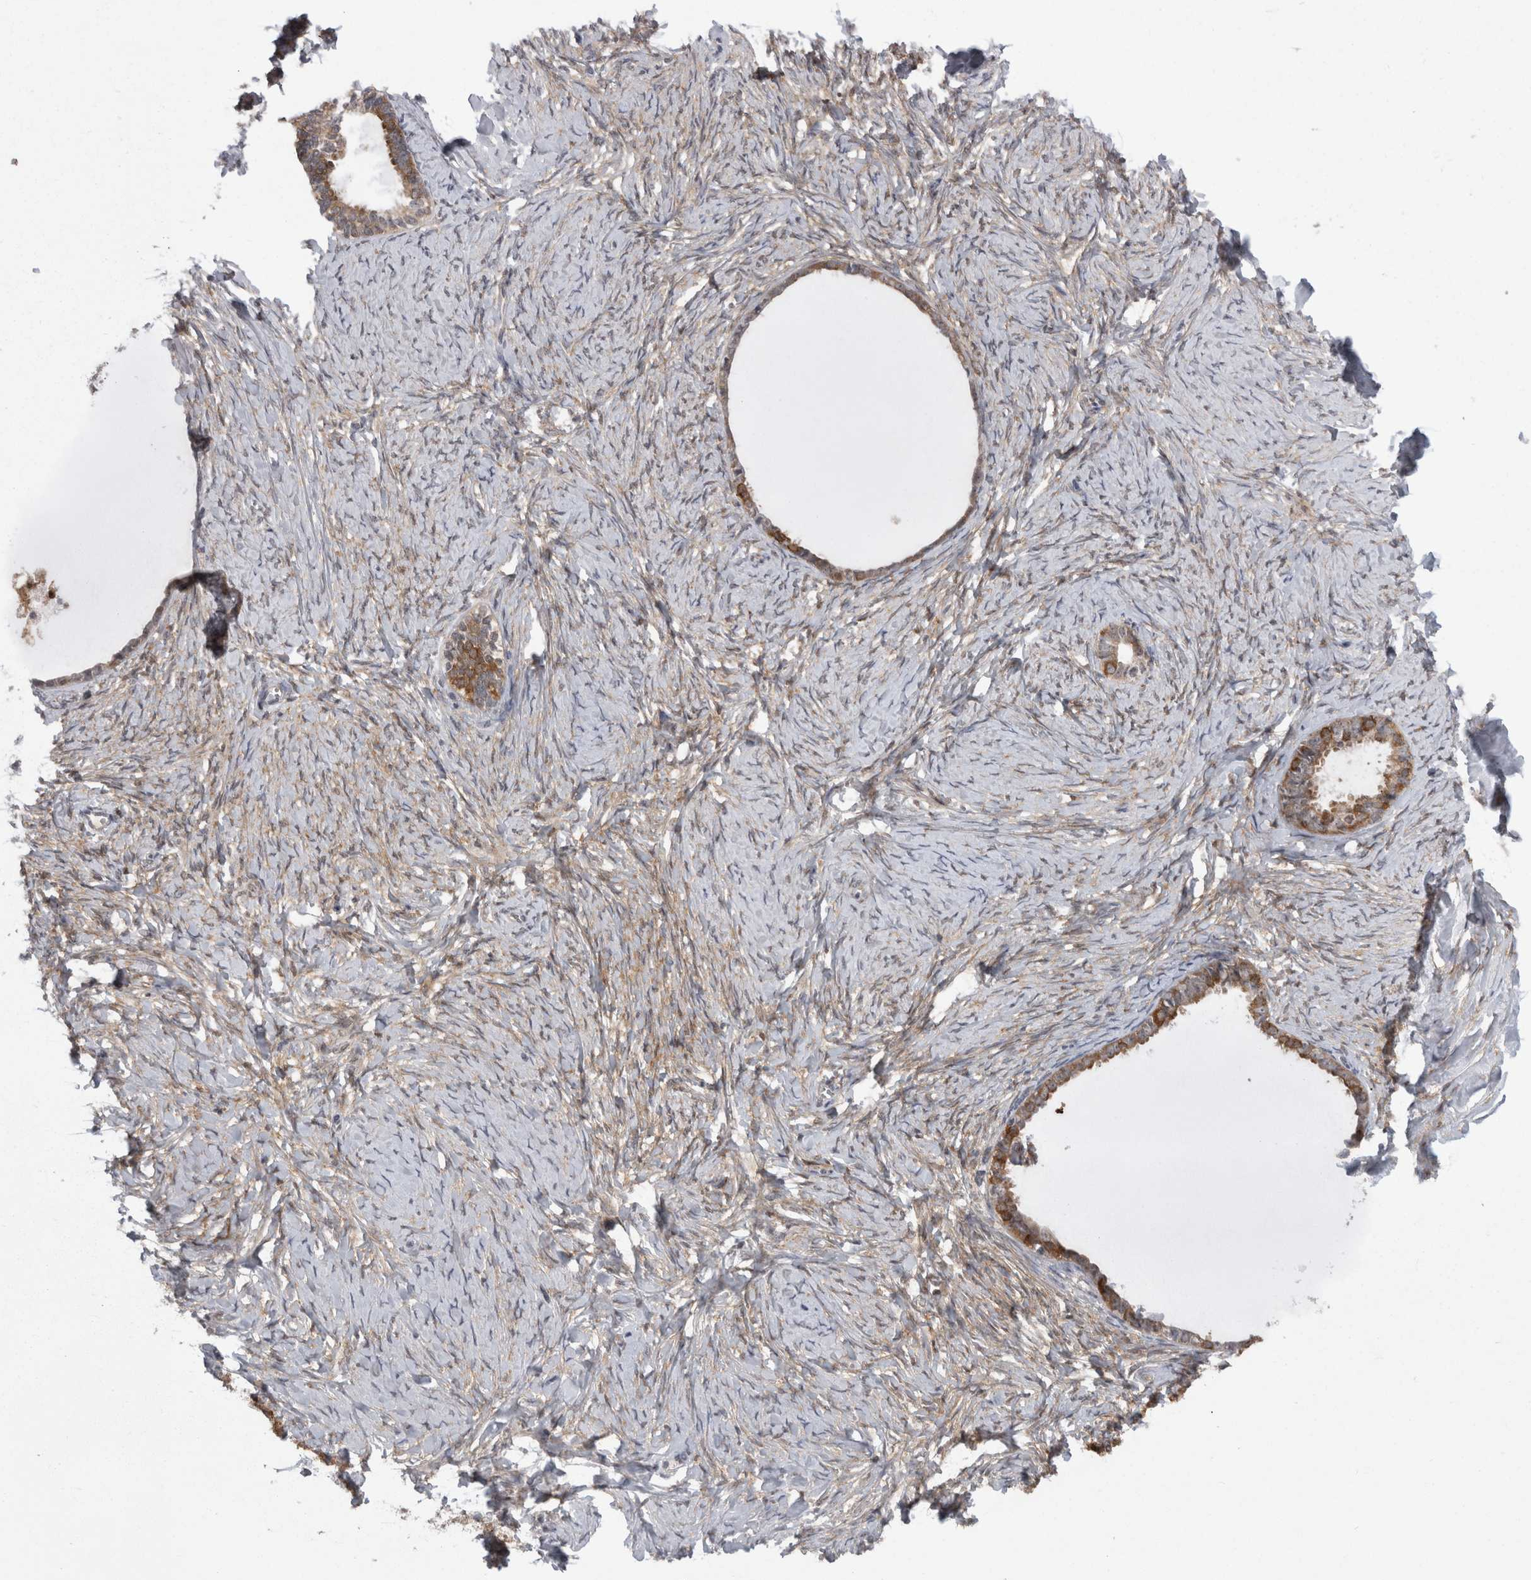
{"staining": {"intensity": "moderate", "quantity": ">75%", "location": "cytoplasmic/membranous"}, "tissue": "ovarian cancer", "cell_type": "Tumor cells", "image_type": "cancer", "snomed": [{"axis": "morphology", "description": "Cystadenocarcinoma, serous, NOS"}, {"axis": "topography", "description": "Ovary"}], "caption": "There is medium levels of moderate cytoplasmic/membranous positivity in tumor cells of ovarian serous cystadenocarcinoma, as demonstrated by immunohistochemical staining (brown color).", "gene": "CACYBP", "patient": {"sex": "female", "age": 79}}